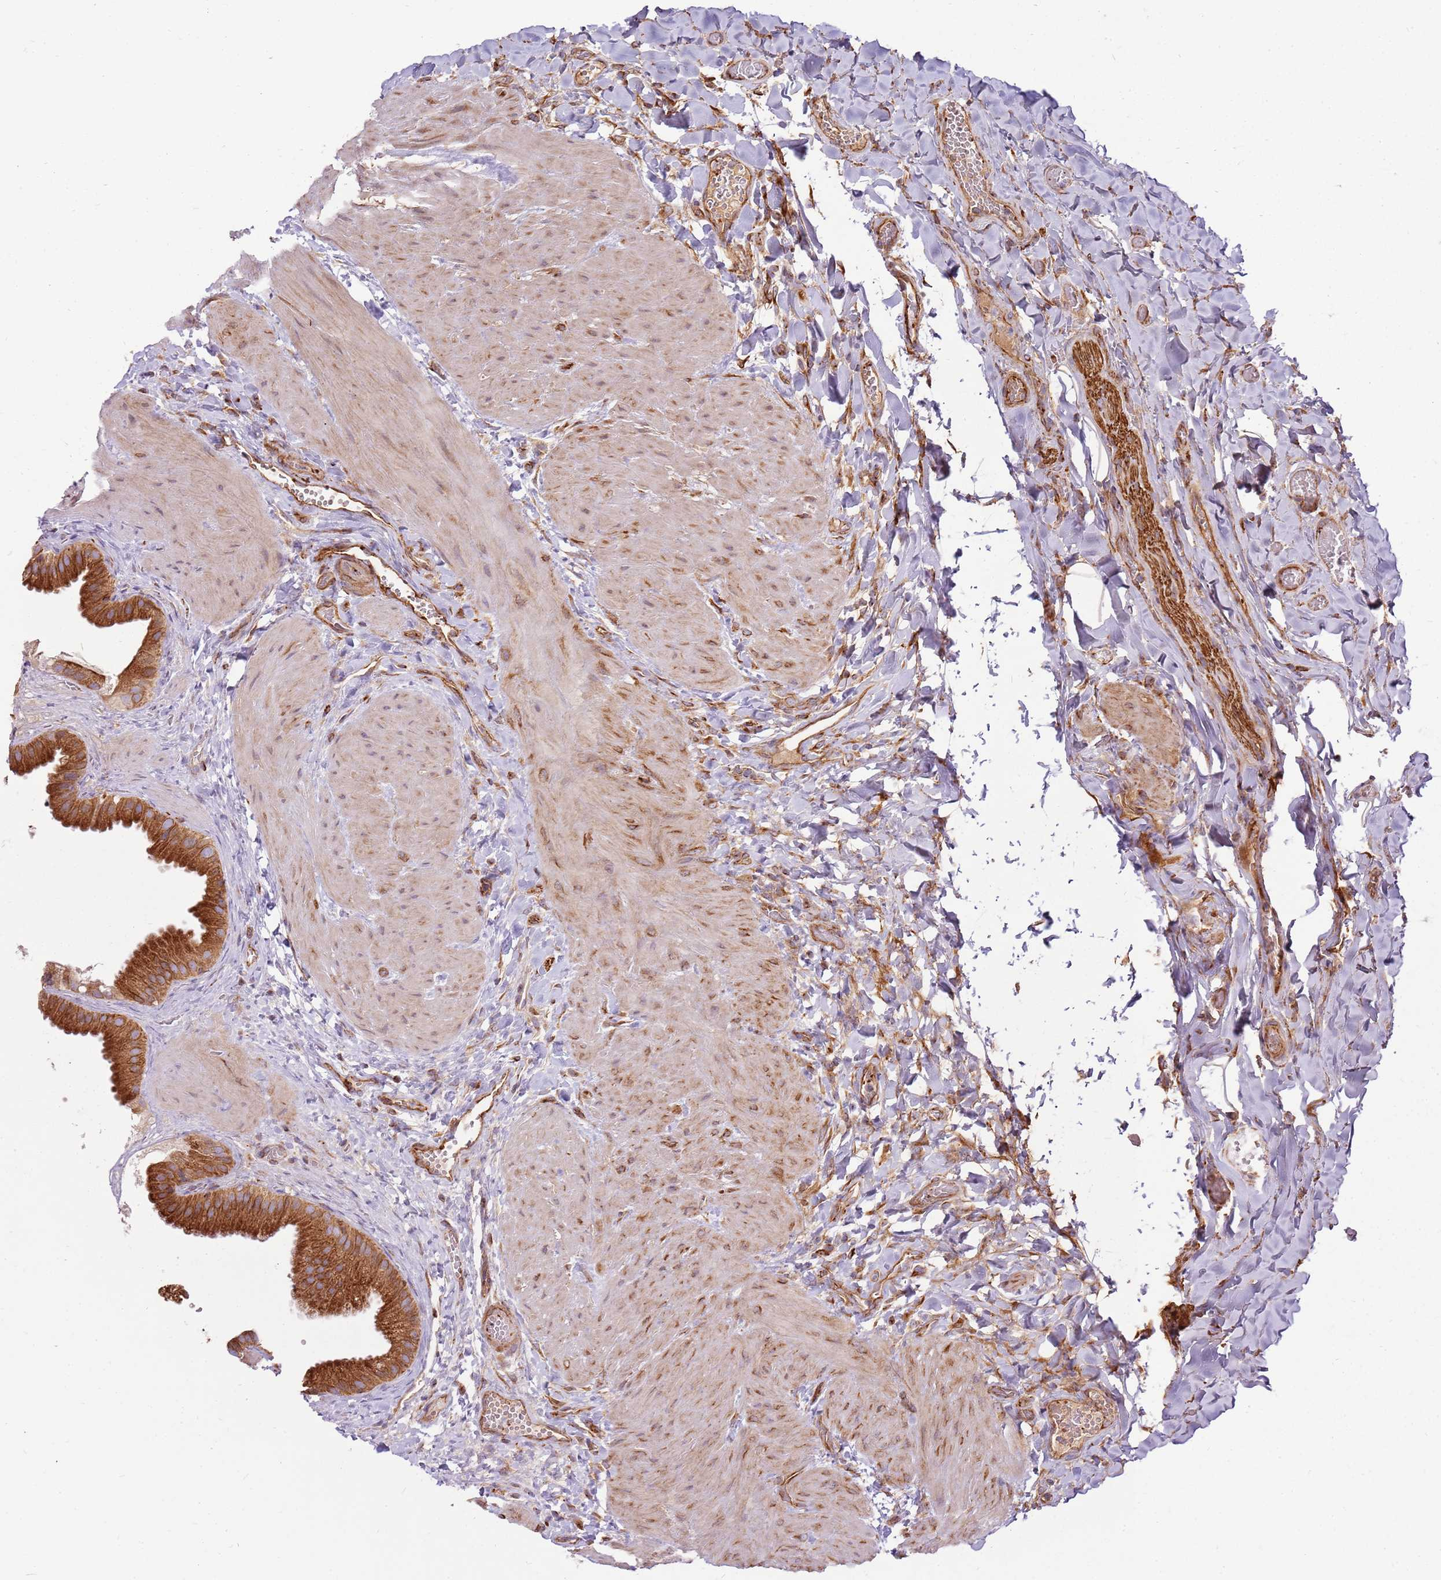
{"staining": {"intensity": "strong", "quantity": ">75%", "location": "cytoplasmic/membranous"}, "tissue": "gallbladder", "cell_type": "Glandular cells", "image_type": "normal", "snomed": [{"axis": "morphology", "description": "Normal tissue, NOS"}, {"axis": "topography", "description": "Gallbladder"}], "caption": "Protein positivity by immunohistochemistry (IHC) demonstrates strong cytoplasmic/membranous staining in approximately >75% of glandular cells in normal gallbladder. (DAB IHC, brown staining for protein, blue staining for nuclei).", "gene": "EMC1", "patient": {"sex": "male", "age": 55}}